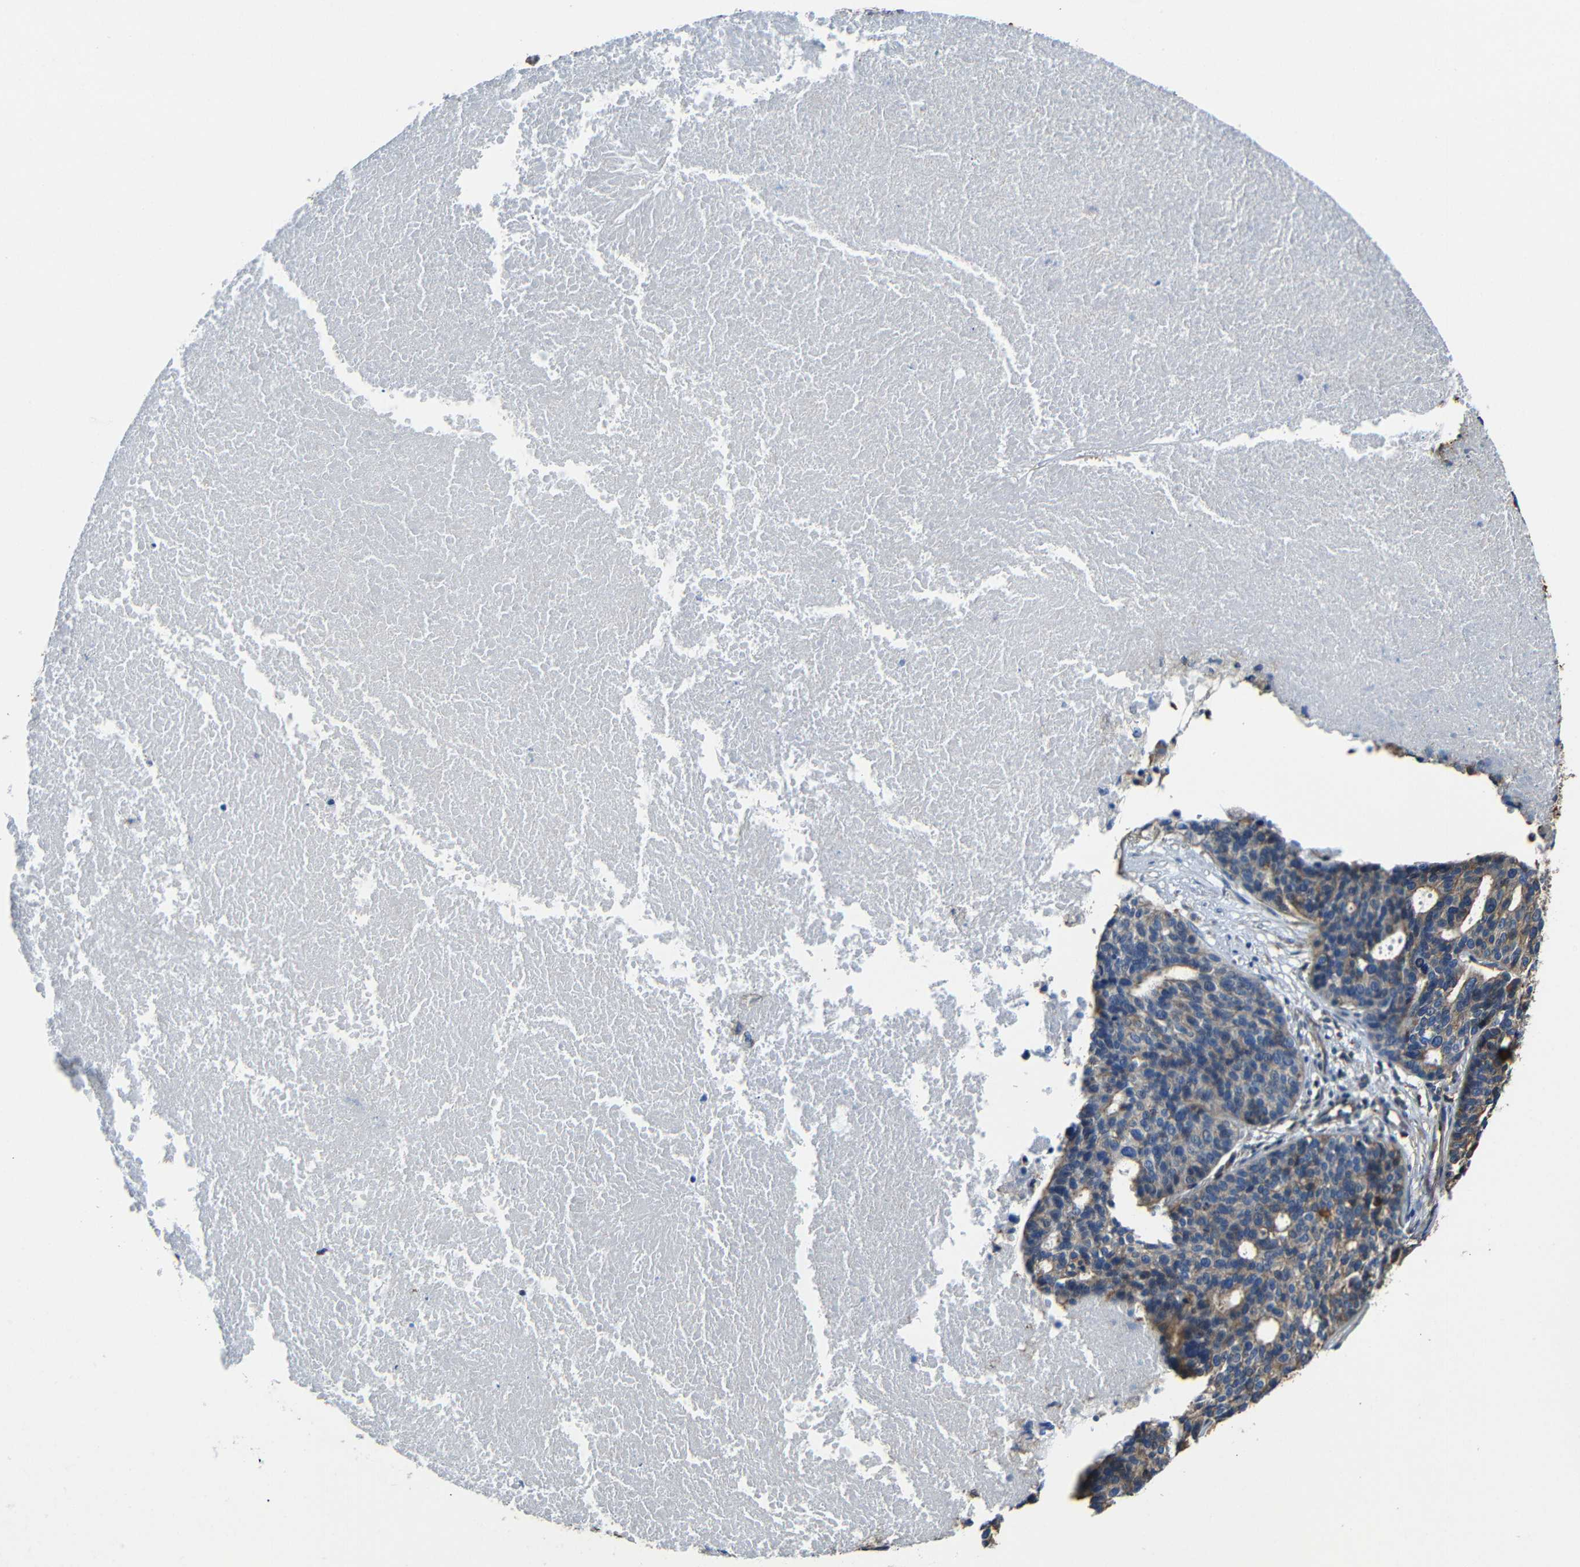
{"staining": {"intensity": "moderate", "quantity": "25%-75%", "location": "cytoplasmic/membranous"}, "tissue": "ovarian cancer", "cell_type": "Tumor cells", "image_type": "cancer", "snomed": [{"axis": "morphology", "description": "Cystadenocarcinoma, serous, NOS"}, {"axis": "topography", "description": "Ovary"}], "caption": "Serous cystadenocarcinoma (ovarian) tissue shows moderate cytoplasmic/membranous staining in about 25%-75% of tumor cells", "gene": "GDI1", "patient": {"sex": "female", "age": 59}}